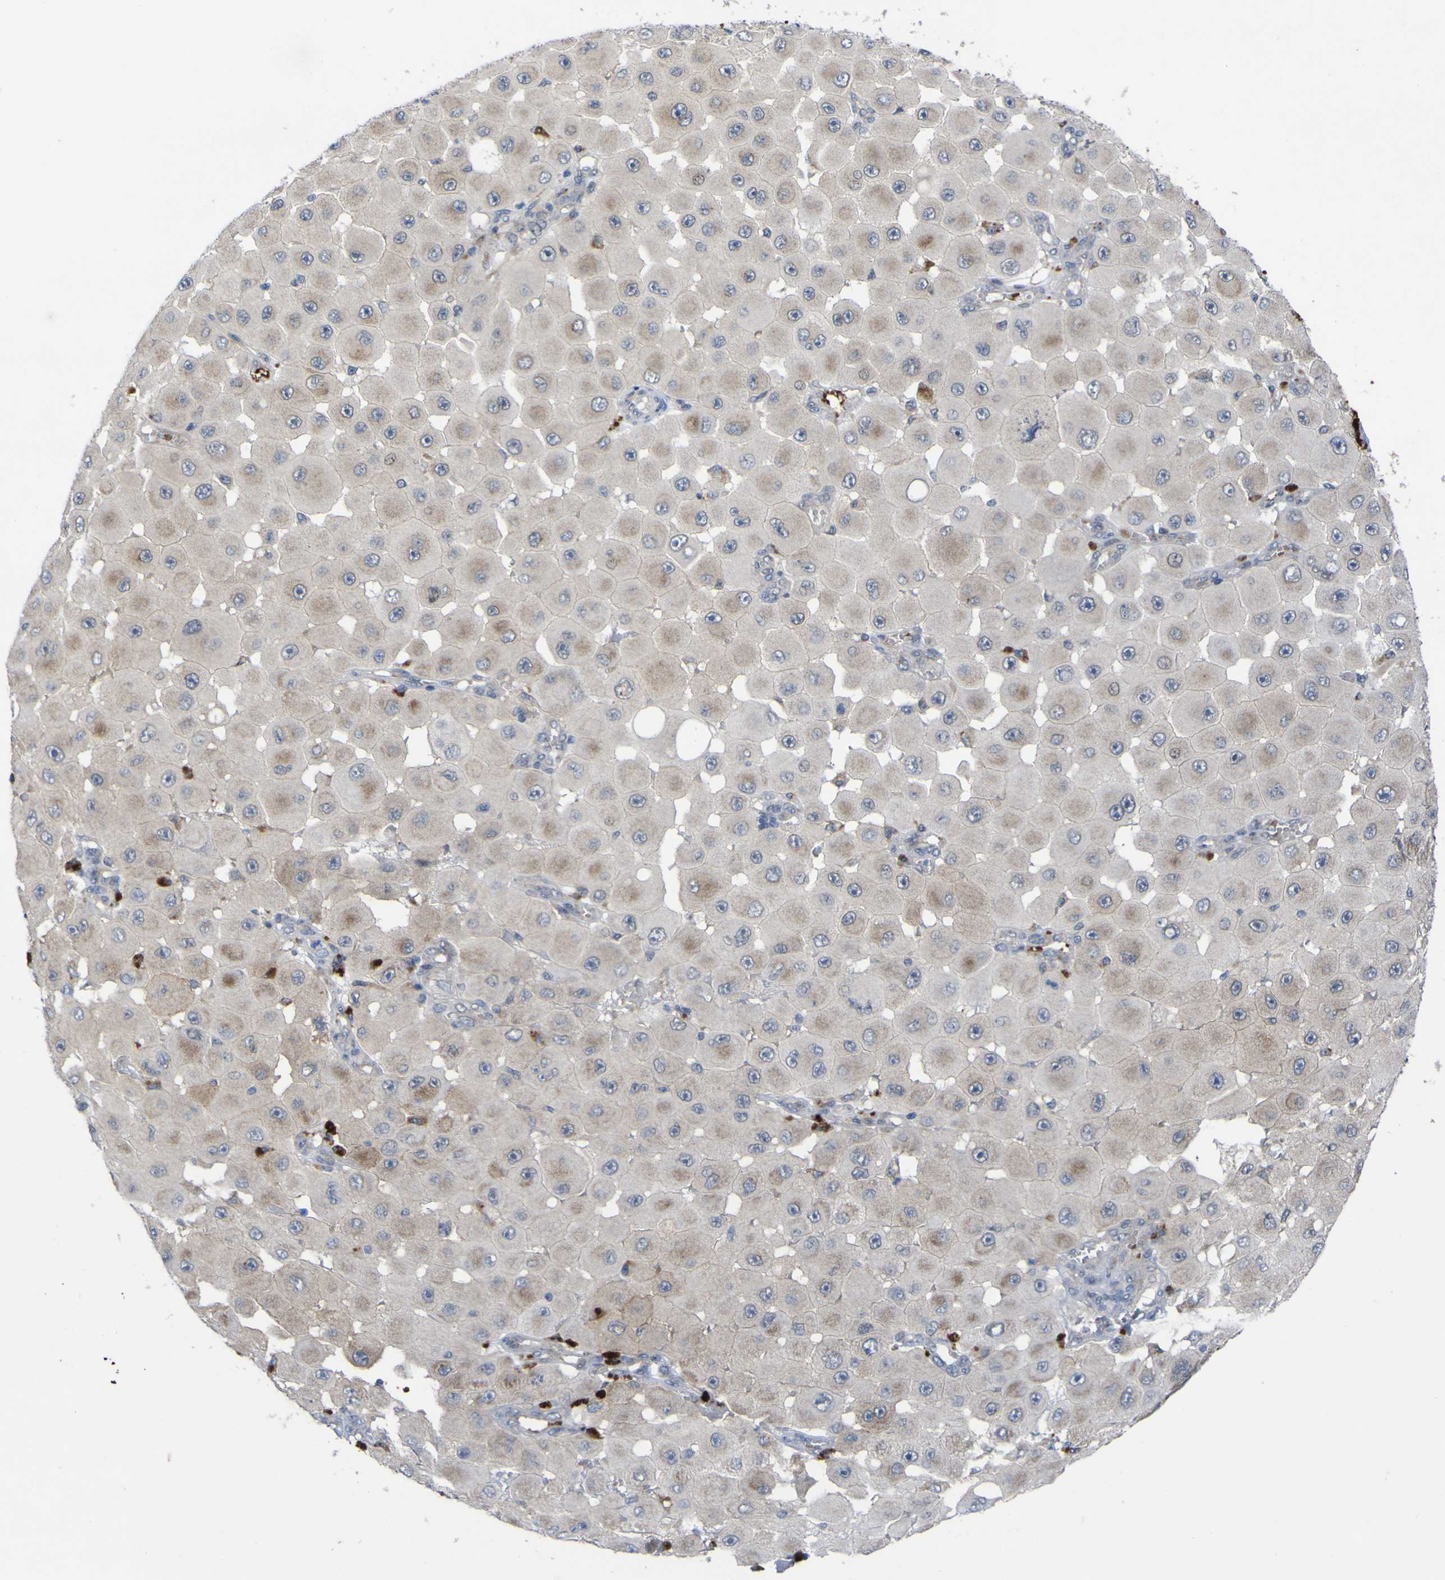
{"staining": {"intensity": "negative", "quantity": "none", "location": "none"}, "tissue": "melanoma", "cell_type": "Tumor cells", "image_type": "cancer", "snomed": [{"axis": "morphology", "description": "Malignant melanoma, NOS"}, {"axis": "topography", "description": "Skin"}], "caption": "DAB immunohistochemical staining of melanoma demonstrates no significant staining in tumor cells. (DAB (3,3'-diaminobenzidine) IHC with hematoxylin counter stain).", "gene": "NAV1", "patient": {"sex": "female", "age": 81}}